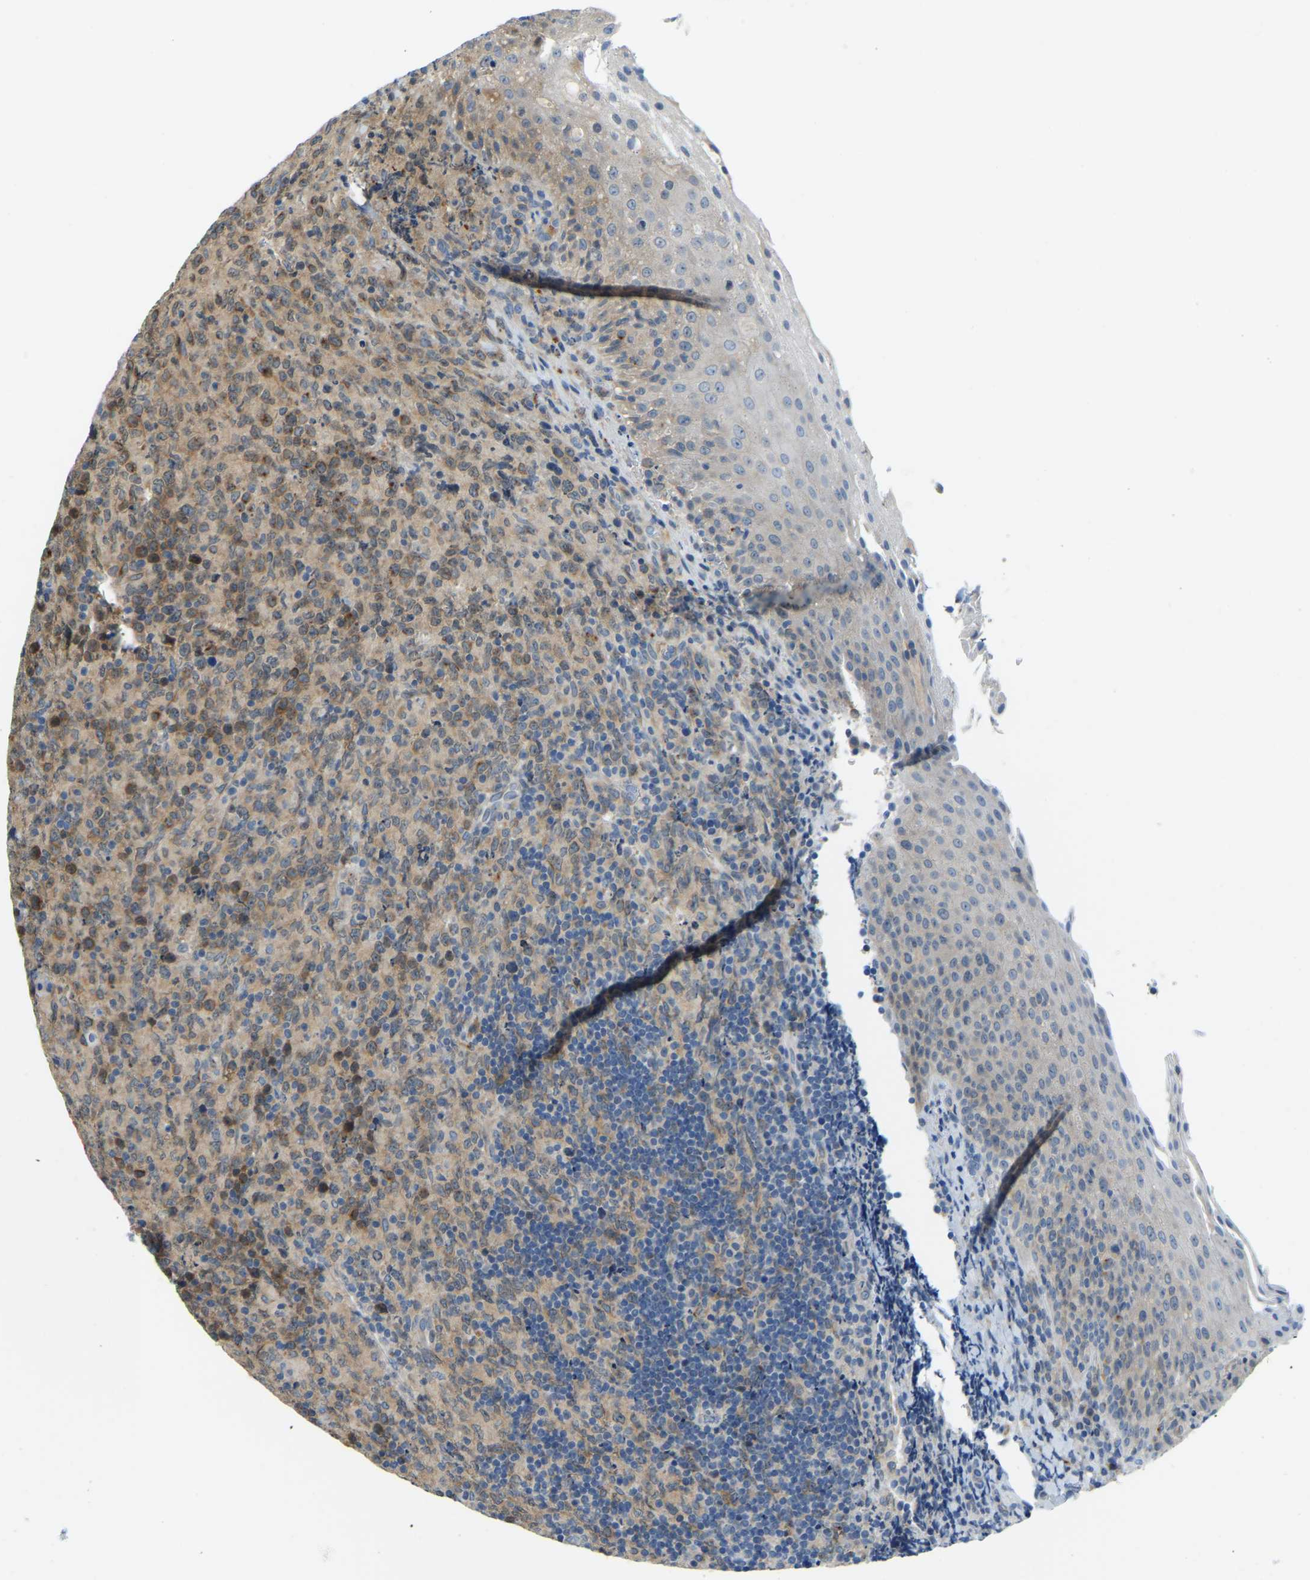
{"staining": {"intensity": "moderate", "quantity": "25%-75%", "location": "cytoplasmic/membranous"}, "tissue": "lymphoma", "cell_type": "Tumor cells", "image_type": "cancer", "snomed": [{"axis": "morphology", "description": "Malignant lymphoma, non-Hodgkin's type, High grade"}, {"axis": "topography", "description": "Tonsil"}], "caption": "Immunohistochemistry (DAB (3,3'-diaminobenzidine)) staining of lymphoma shows moderate cytoplasmic/membranous protein staining in approximately 25%-75% of tumor cells. Using DAB (brown) and hematoxylin (blue) stains, captured at high magnification using brightfield microscopy.", "gene": "NME8", "patient": {"sex": "female", "age": 36}}